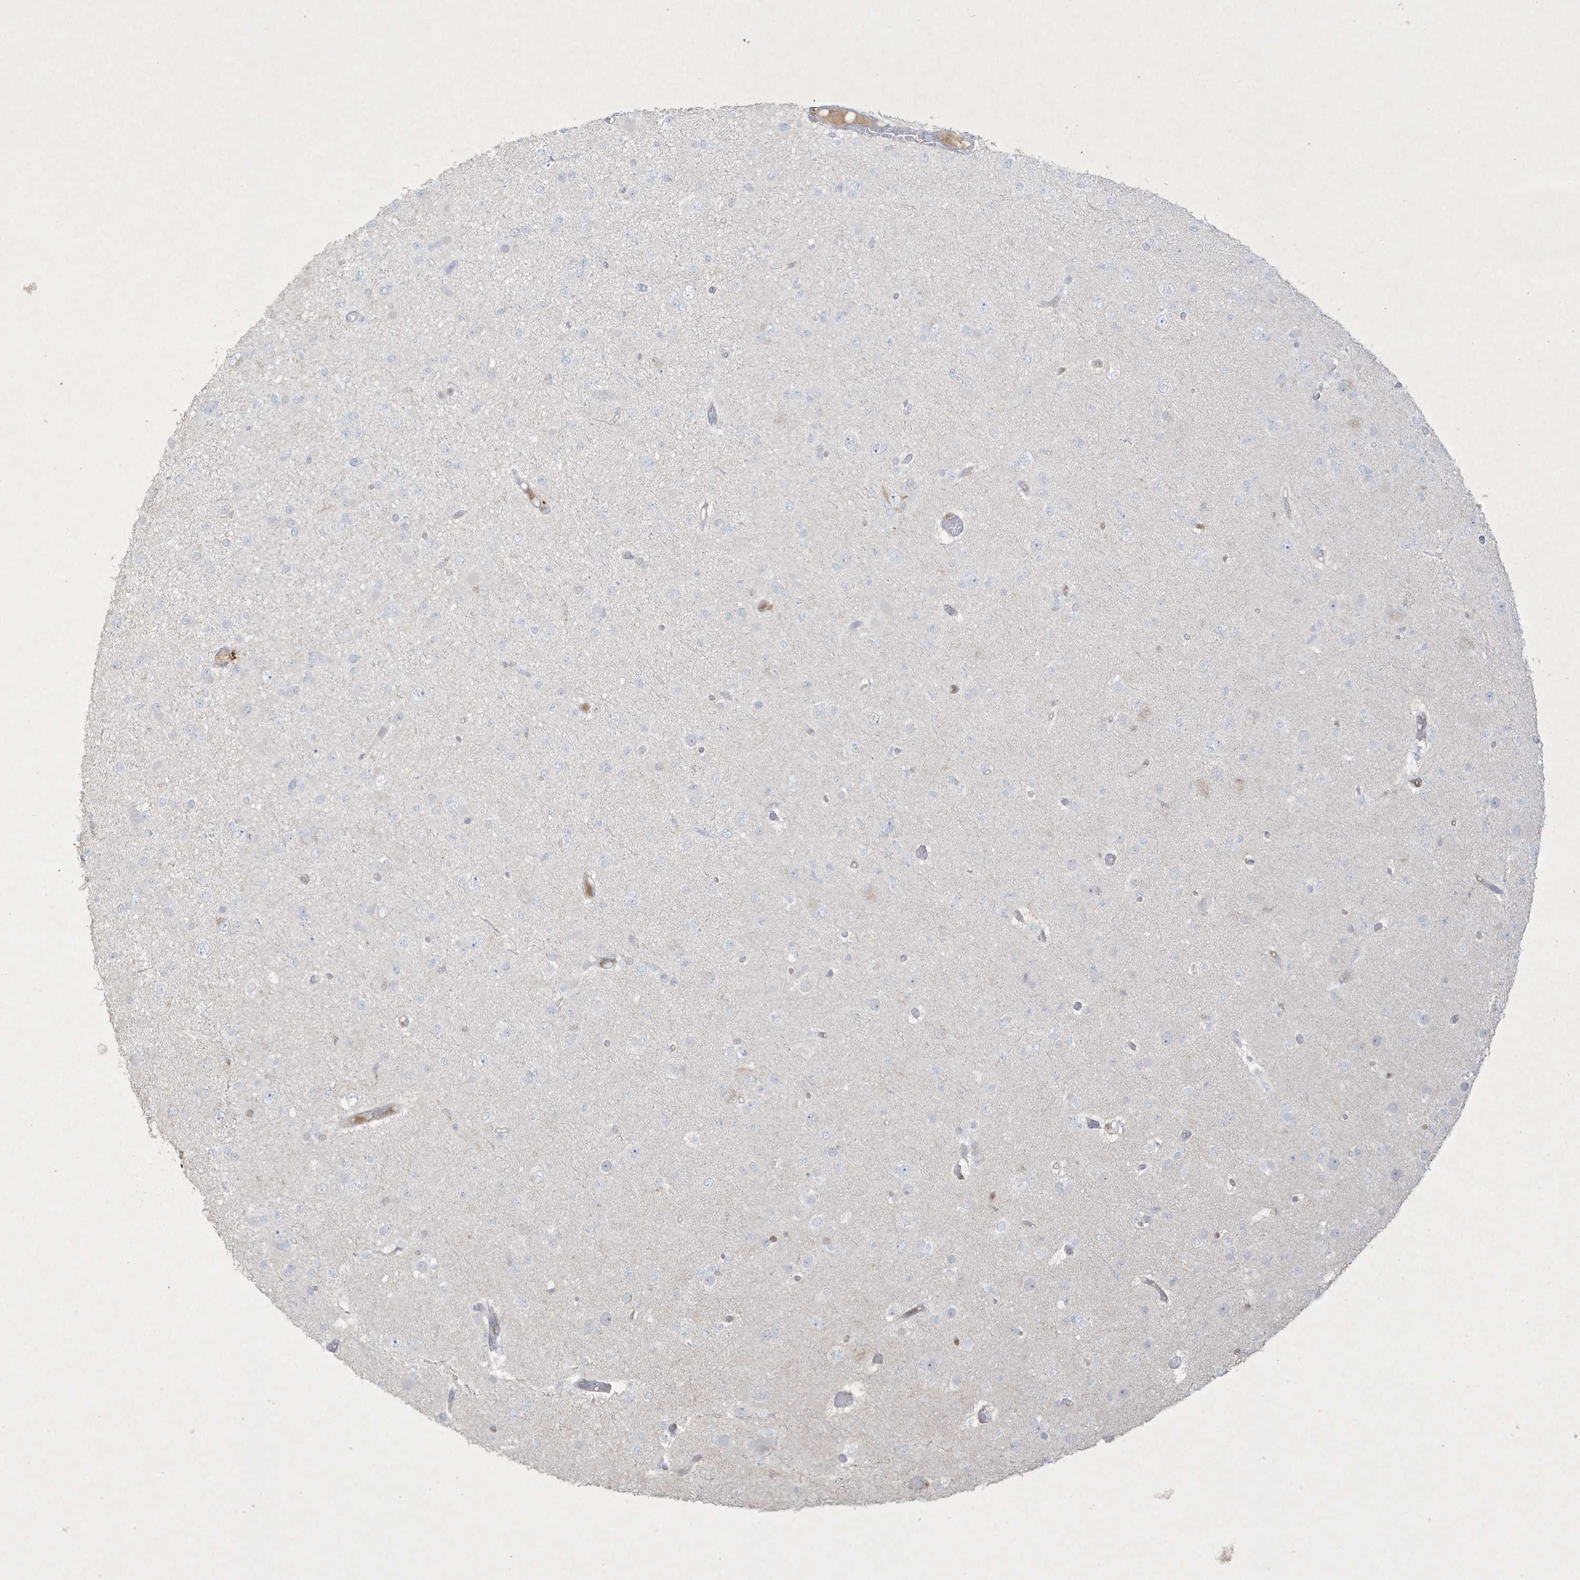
{"staining": {"intensity": "negative", "quantity": "none", "location": "none"}, "tissue": "glioma", "cell_type": "Tumor cells", "image_type": "cancer", "snomed": [{"axis": "morphology", "description": "Glioma, malignant, Low grade"}, {"axis": "topography", "description": "Brain"}], "caption": "The histopathology image exhibits no staining of tumor cells in low-grade glioma (malignant).", "gene": "CCDC24", "patient": {"sex": "female", "age": 22}}